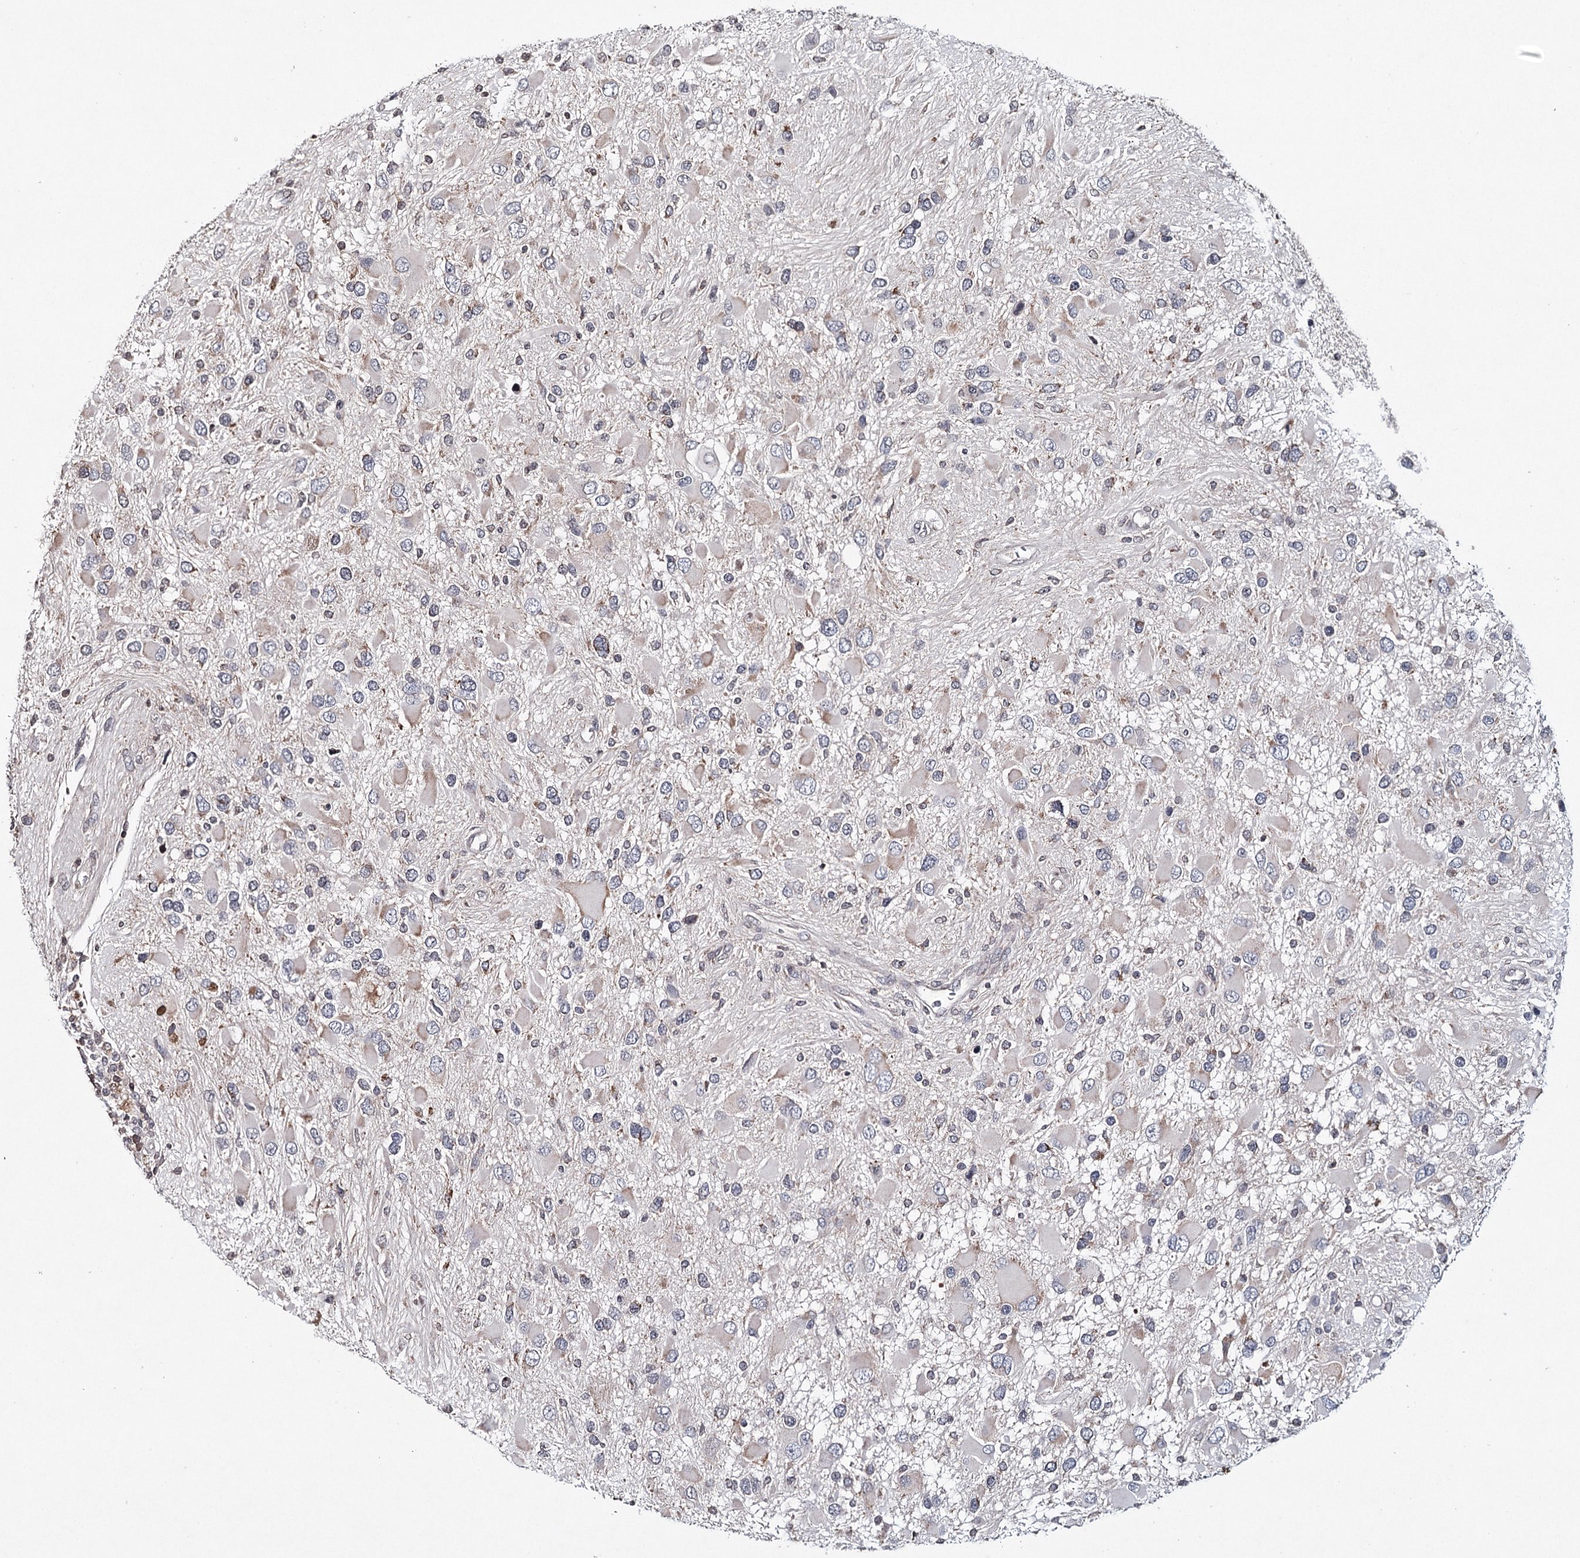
{"staining": {"intensity": "weak", "quantity": "<25%", "location": "cytoplasmic/membranous"}, "tissue": "glioma", "cell_type": "Tumor cells", "image_type": "cancer", "snomed": [{"axis": "morphology", "description": "Glioma, malignant, High grade"}, {"axis": "topography", "description": "Brain"}], "caption": "Protein analysis of glioma demonstrates no significant positivity in tumor cells.", "gene": "ICOS", "patient": {"sex": "male", "age": 53}}